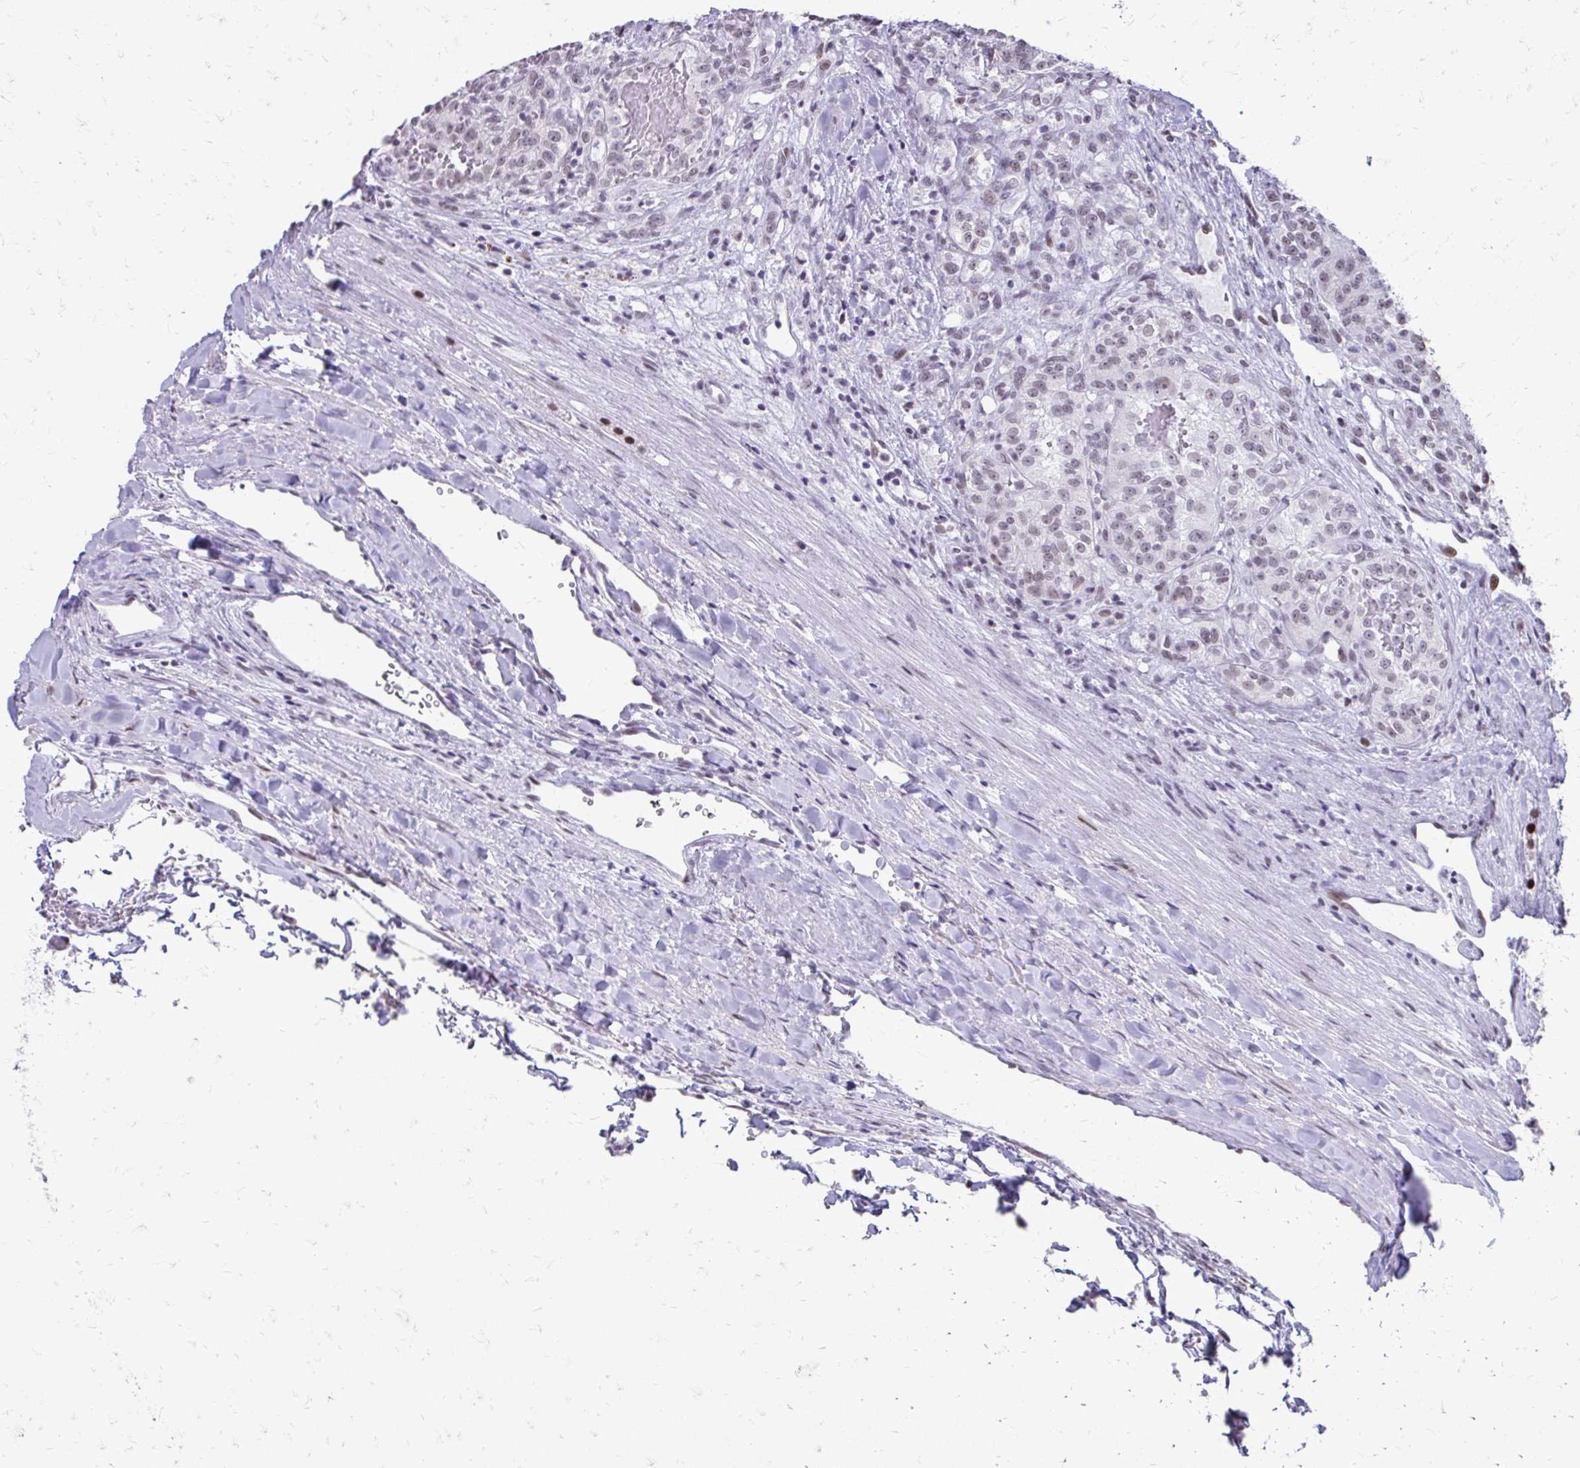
{"staining": {"intensity": "weak", "quantity": "<25%", "location": "nuclear"}, "tissue": "renal cancer", "cell_type": "Tumor cells", "image_type": "cancer", "snomed": [{"axis": "morphology", "description": "Adenocarcinoma, NOS"}, {"axis": "topography", "description": "Kidney"}], "caption": "Tumor cells show no significant staining in renal cancer.", "gene": "SS18", "patient": {"sex": "female", "age": 63}}